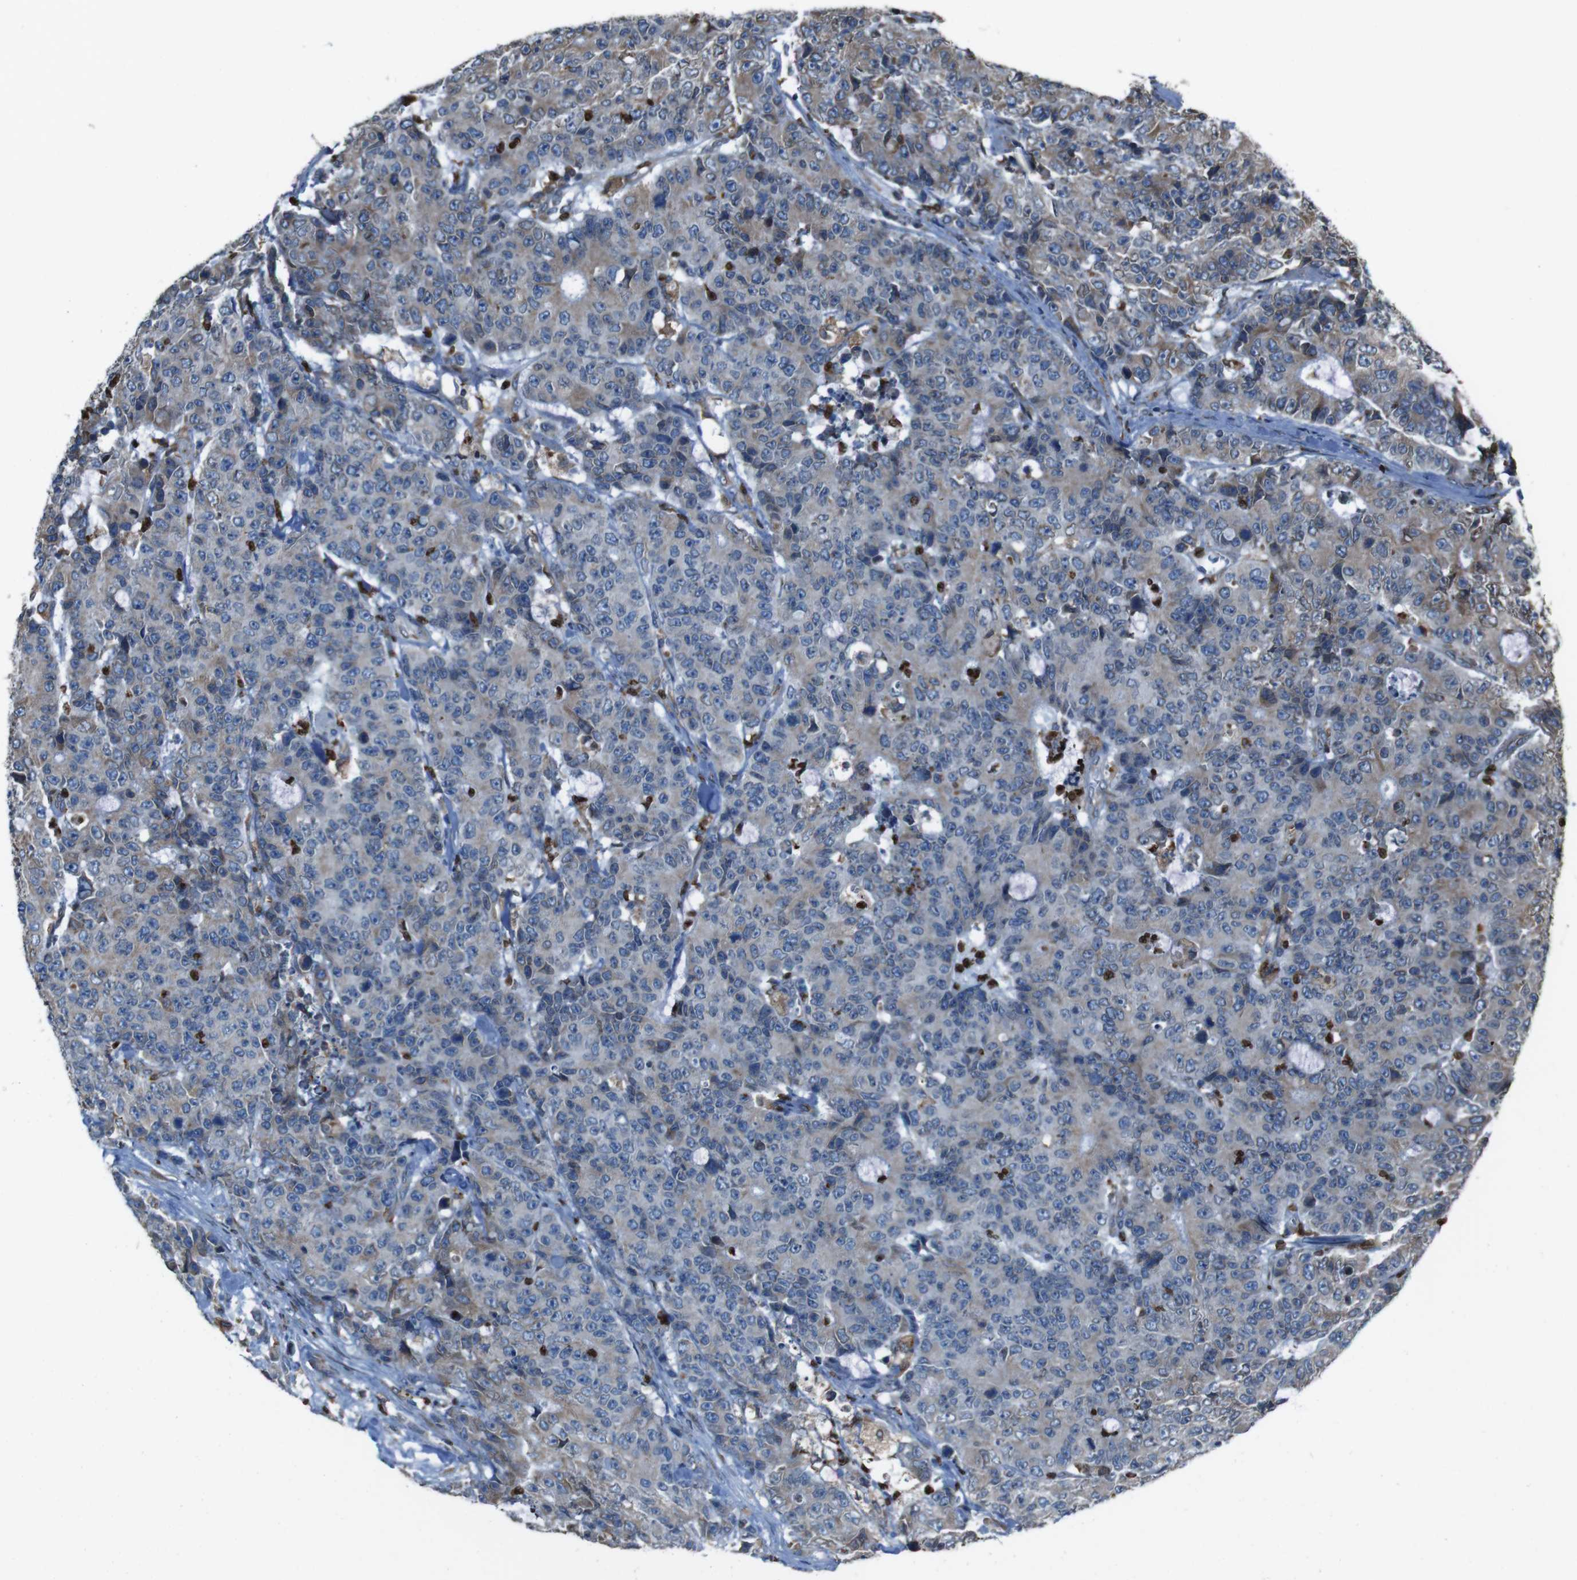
{"staining": {"intensity": "weak", "quantity": "25%-75%", "location": "cytoplasmic/membranous"}, "tissue": "colorectal cancer", "cell_type": "Tumor cells", "image_type": "cancer", "snomed": [{"axis": "morphology", "description": "Adenocarcinoma, NOS"}, {"axis": "topography", "description": "Colon"}], "caption": "High-magnification brightfield microscopy of colorectal cancer stained with DAB (3,3'-diaminobenzidine) (brown) and counterstained with hematoxylin (blue). tumor cells exhibit weak cytoplasmic/membranous staining is appreciated in about25%-75% of cells.", "gene": "APMAP", "patient": {"sex": "female", "age": 86}}